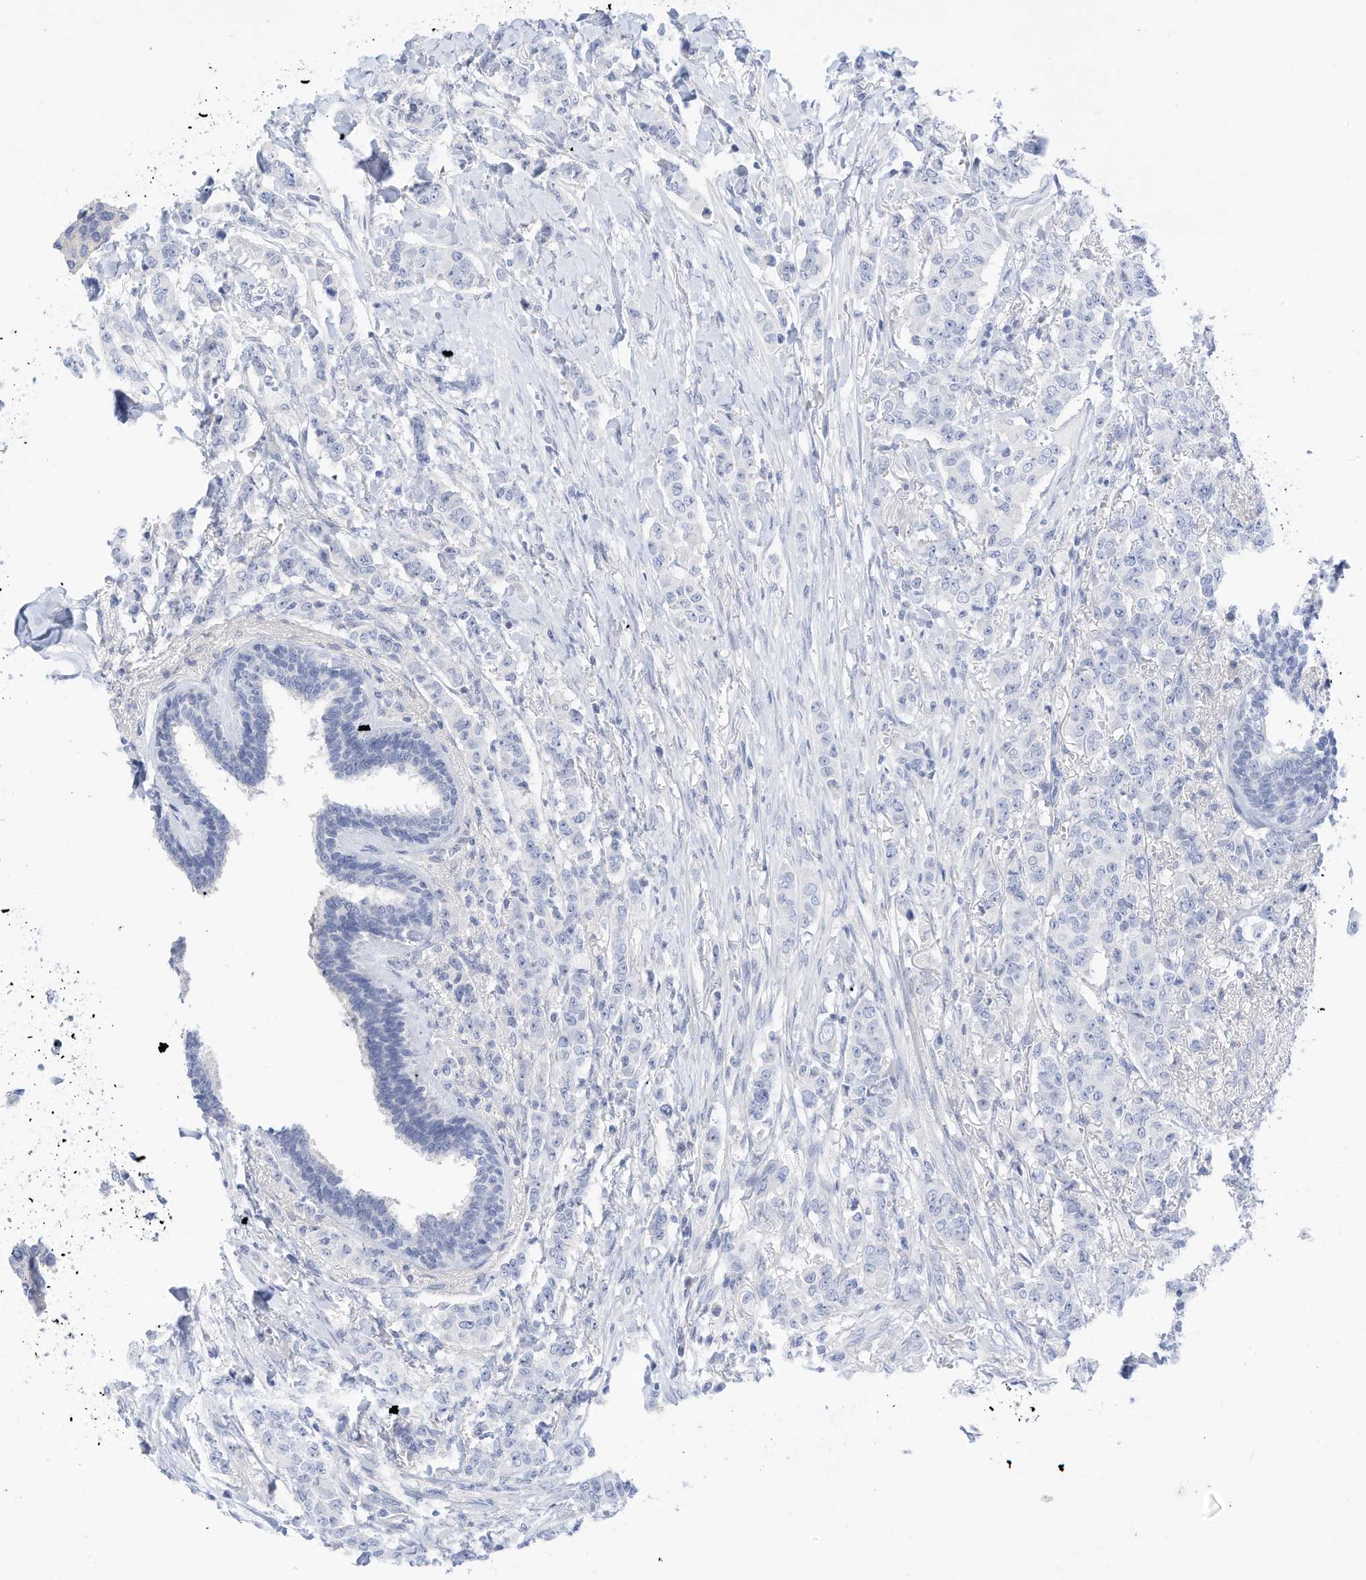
{"staining": {"intensity": "negative", "quantity": "none", "location": "none"}, "tissue": "breast cancer", "cell_type": "Tumor cells", "image_type": "cancer", "snomed": [{"axis": "morphology", "description": "Duct carcinoma"}, {"axis": "topography", "description": "Breast"}], "caption": "Immunohistochemistry (IHC) photomicrograph of neoplastic tissue: human intraductal carcinoma (breast) stained with DAB (3,3'-diaminobenzidine) exhibits no significant protein positivity in tumor cells. The staining is performed using DAB (3,3'-diaminobenzidine) brown chromogen with nuclei counter-stained in using hematoxylin.", "gene": "SPOCD1", "patient": {"sex": "female", "age": 40}}